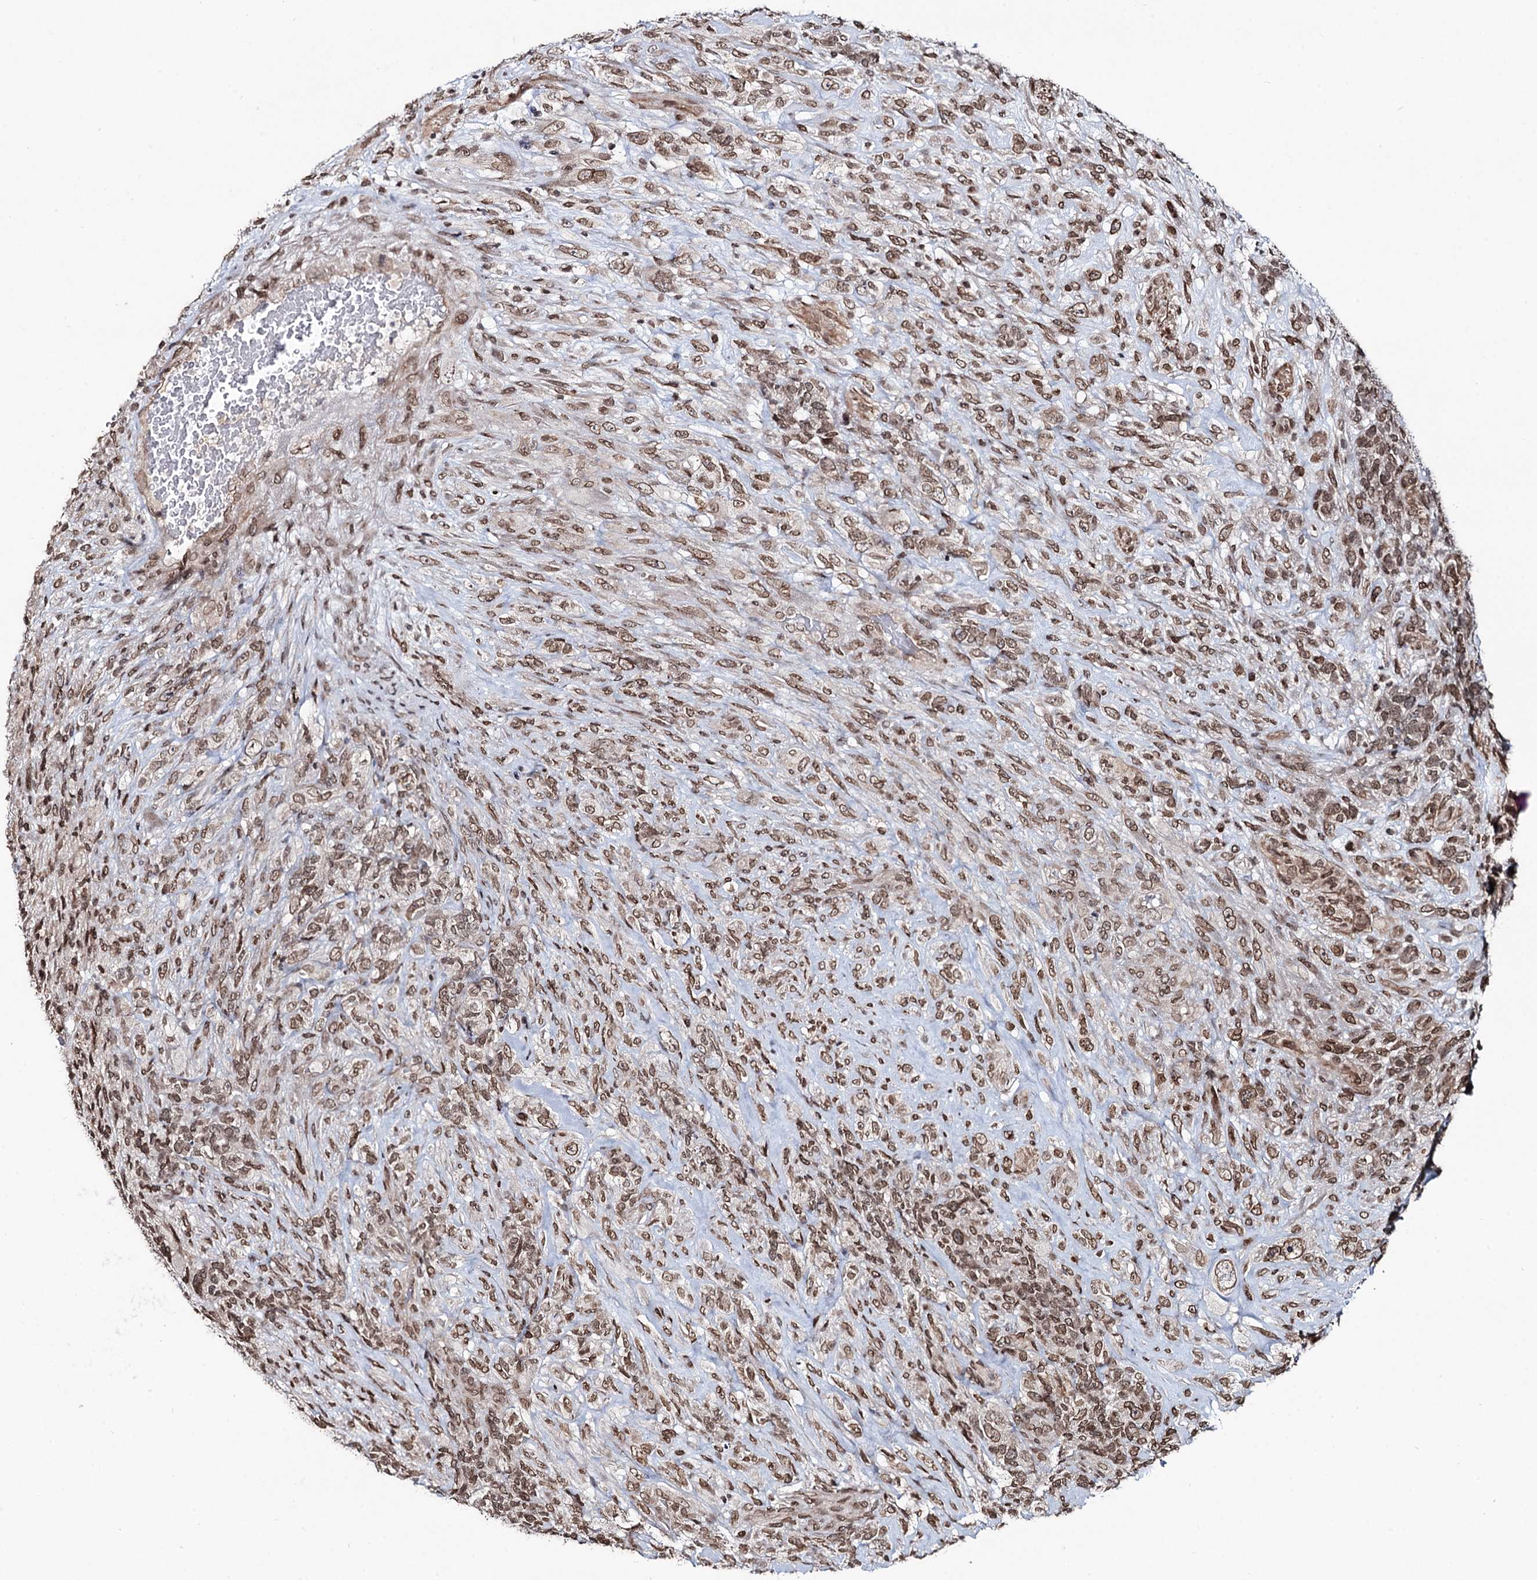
{"staining": {"intensity": "moderate", "quantity": ">75%", "location": "cytoplasmic/membranous,nuclear"}, "tissue": "glioma", "cell_type": "Tumor cells", "image_type": "cancer", "snomed": [{"axis": "morphology", "description": "Glioma, malignant, High grade"}, {"axis": "topography", "description": "Brain"}], "caption": "Immunohistochemical staining of high-grade glioma (malignant) shows medium levels of moderate cytoplasmic/membranous and nuclear protein expression in about >75% of tumor cells. The staining was performed using DAB (3,3'-diaminobenzidine) to visualize the protein expression in brown, while the nuclei were stained in blue with hematoxylin (Magnification: 20x).", "gene": "RNF6", "patient": {"sex": "male", "age": 61}}